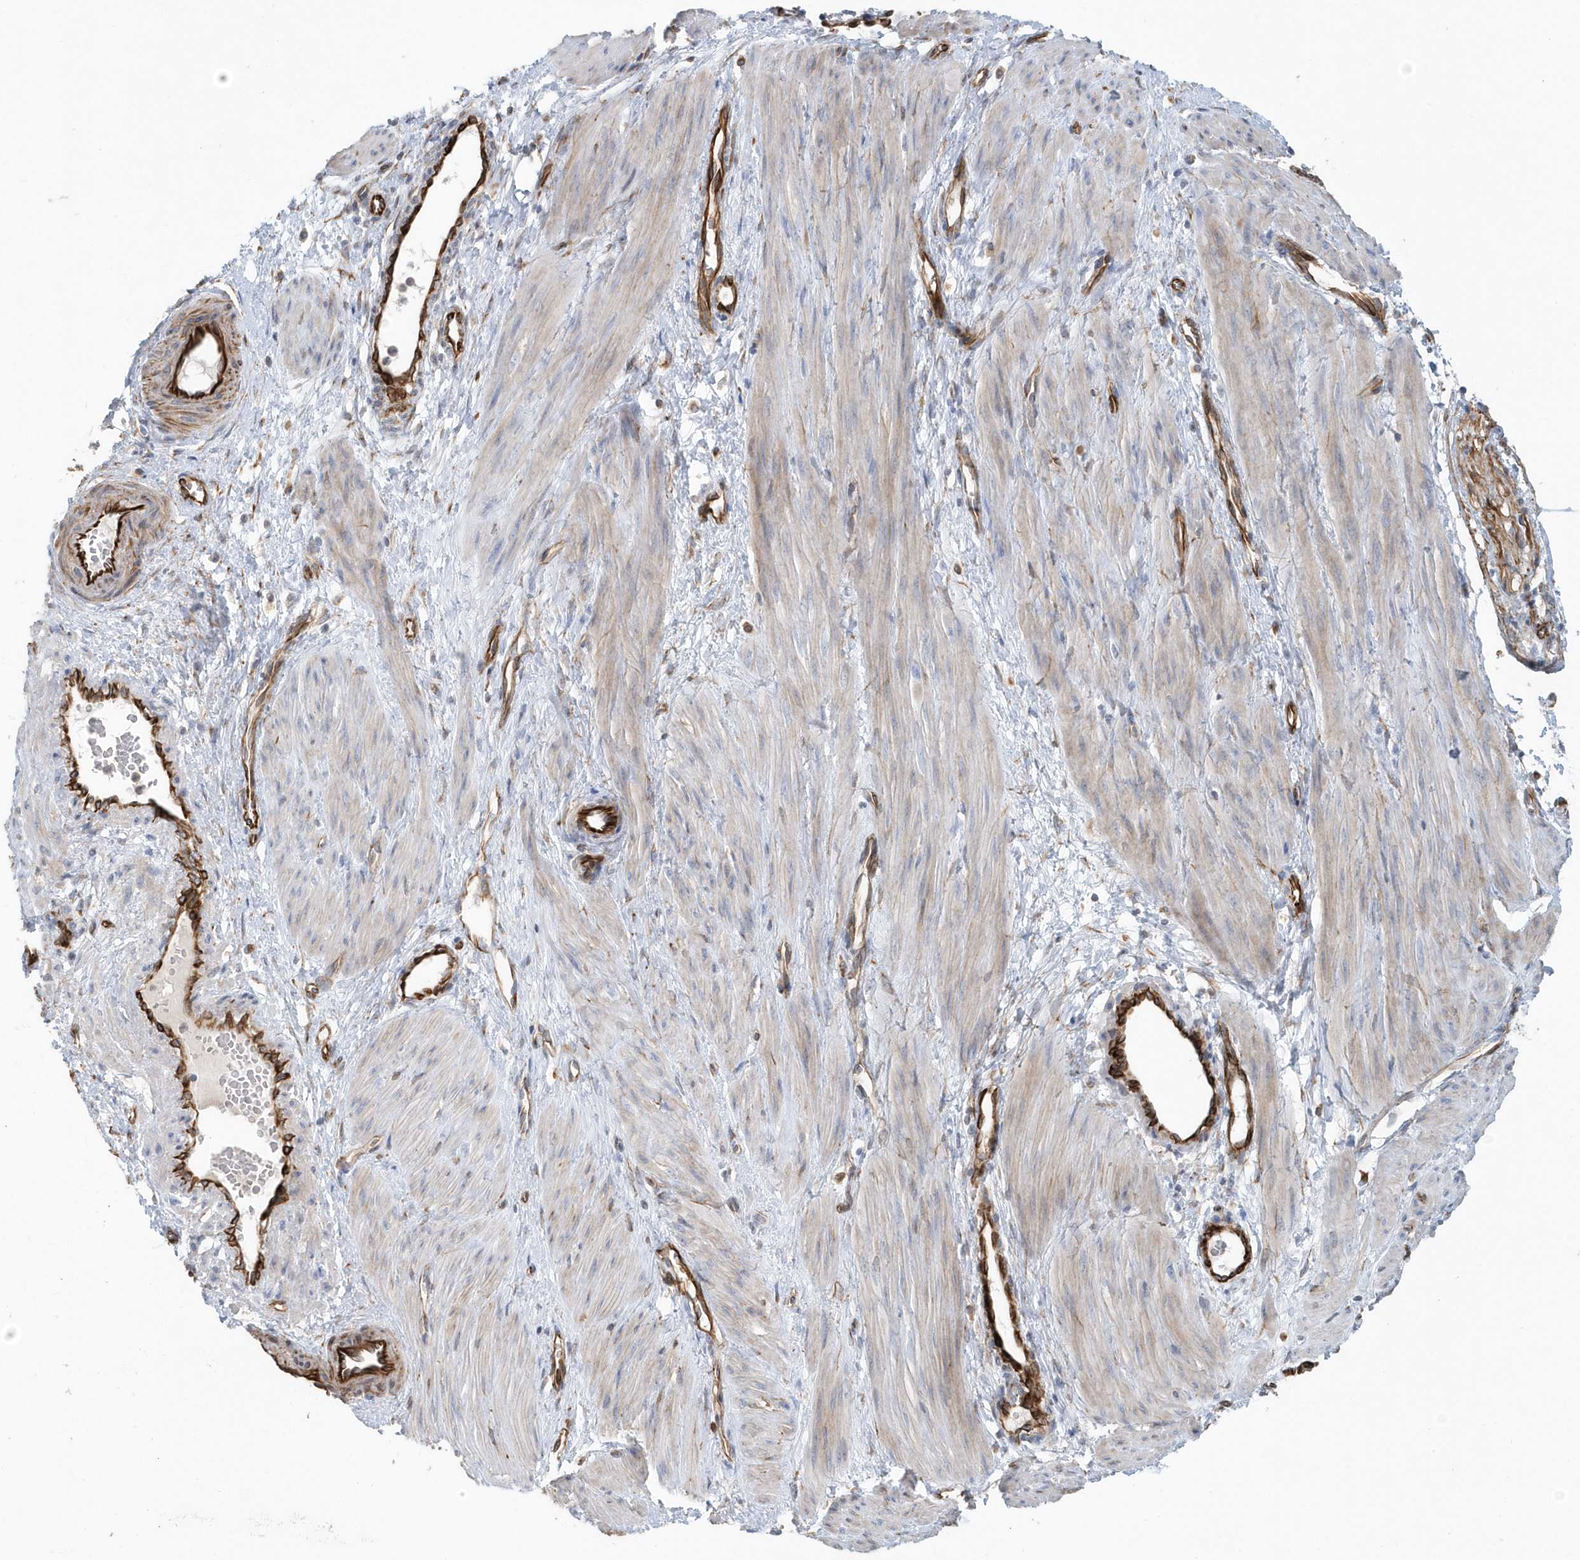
{"staining": {"intensity": "negative", "quantity": "none", "location": "none"}, "tissue": "smooth muscle", "cell_type": "Smooth muscle cells", "image_type": "normal", "snomed": [{"axis": "morphology", "description": "Normal tissue, NOS"}, {"axis": "topography", "description": "Endometrium"}], "caption": "Micrograph shows no significant protein positivity in smooth muscle cells of benign smooth muscle. (DAB immunohistochemistry, high magnification).", "gene": "RAB17", "patient": {"sex": "female", "age": 33}}